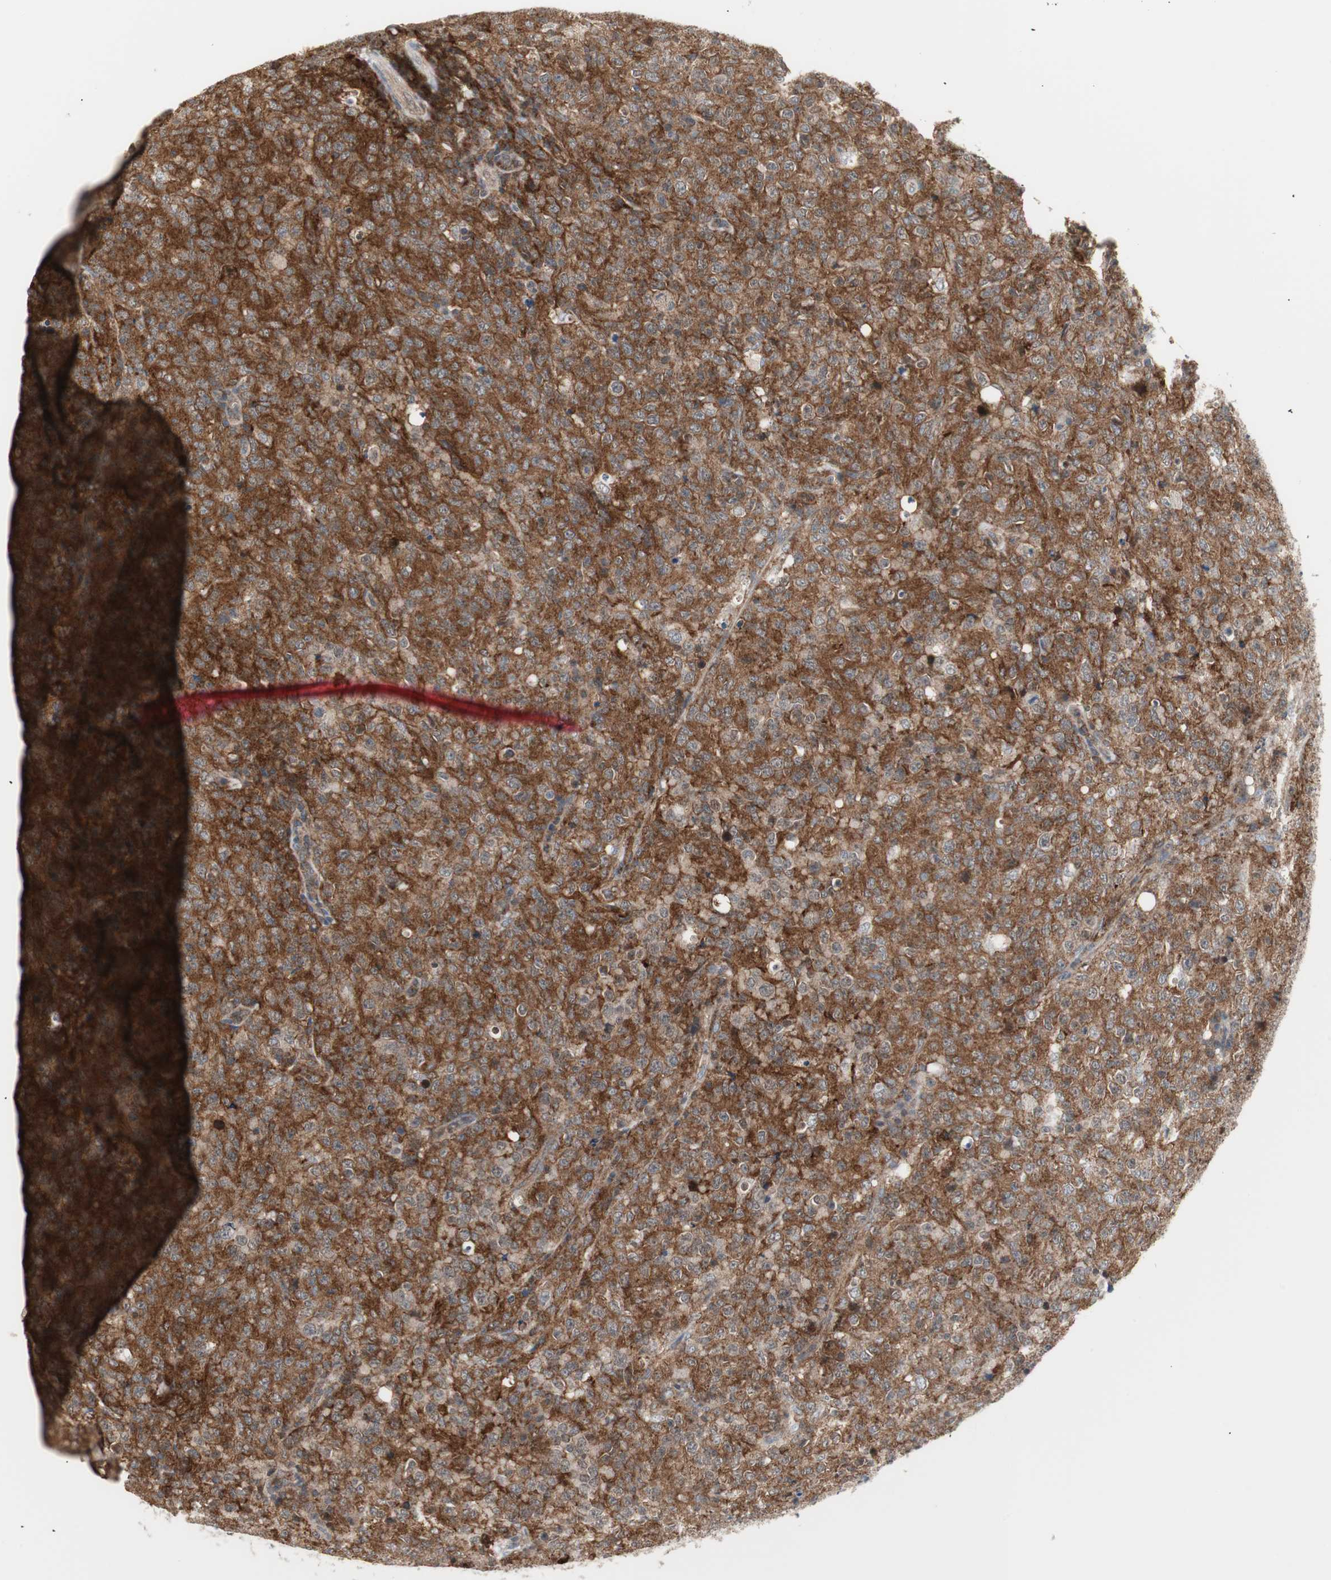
{"staining": {"intensity": "moderate", "quantity": ">75%", "location": "cytoplasmic/membranous"}, "tissue": "lymphoma", "cell_type": "Tumor cells", "image_type": "cancer", "snomed": [{"axis": "morphology", "description": "Malignant lymphoma, non-Hodgkin's type, High grade"}, {"axis": "topography", "description": "Tonsil"}], "caption": "The image shows immunohistochemical staining of lymphoma. There is moderate cytoplasmic/membranous expression is appreciated in about >75% of tumor cells.", "gene": "PPP1CA", "patient": {"sex": "female", "age": 36}}